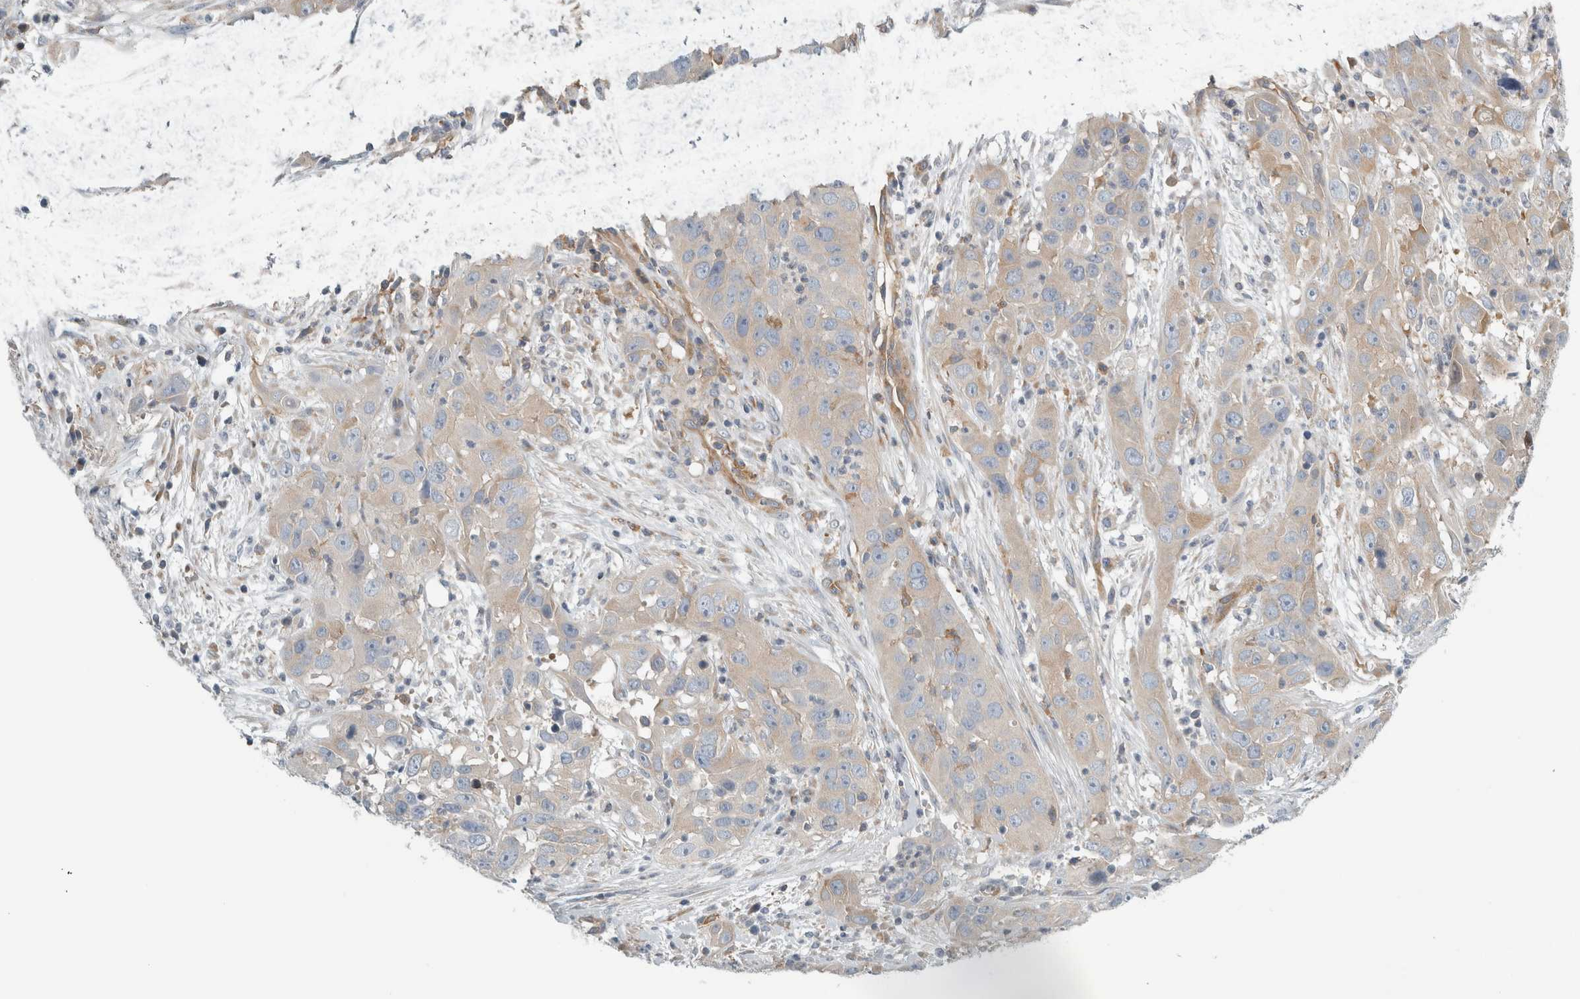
{"staining": {"intensity": "weak", "quantity": "<25%", "location": "cytoplasmic/membranous"}, "tissue": "cervical cancer", "cell_type": "Tumor cells", "image_type": "cancer", "snomed": [{"axis": "morphology", "description": "Squamous cell carcinoma, NOS"}, {"axis": "topography", "description": "Cervix"}], "caption": "High power microscopy histopathology image of an immunohistochemistry (IHC) photomicrograph of cervical cancer (squamous cell carcinoma), revealing no significant staining in tumor cells.", "gene": "PEX6", "patient": {"sex": "female", "age": 32}}